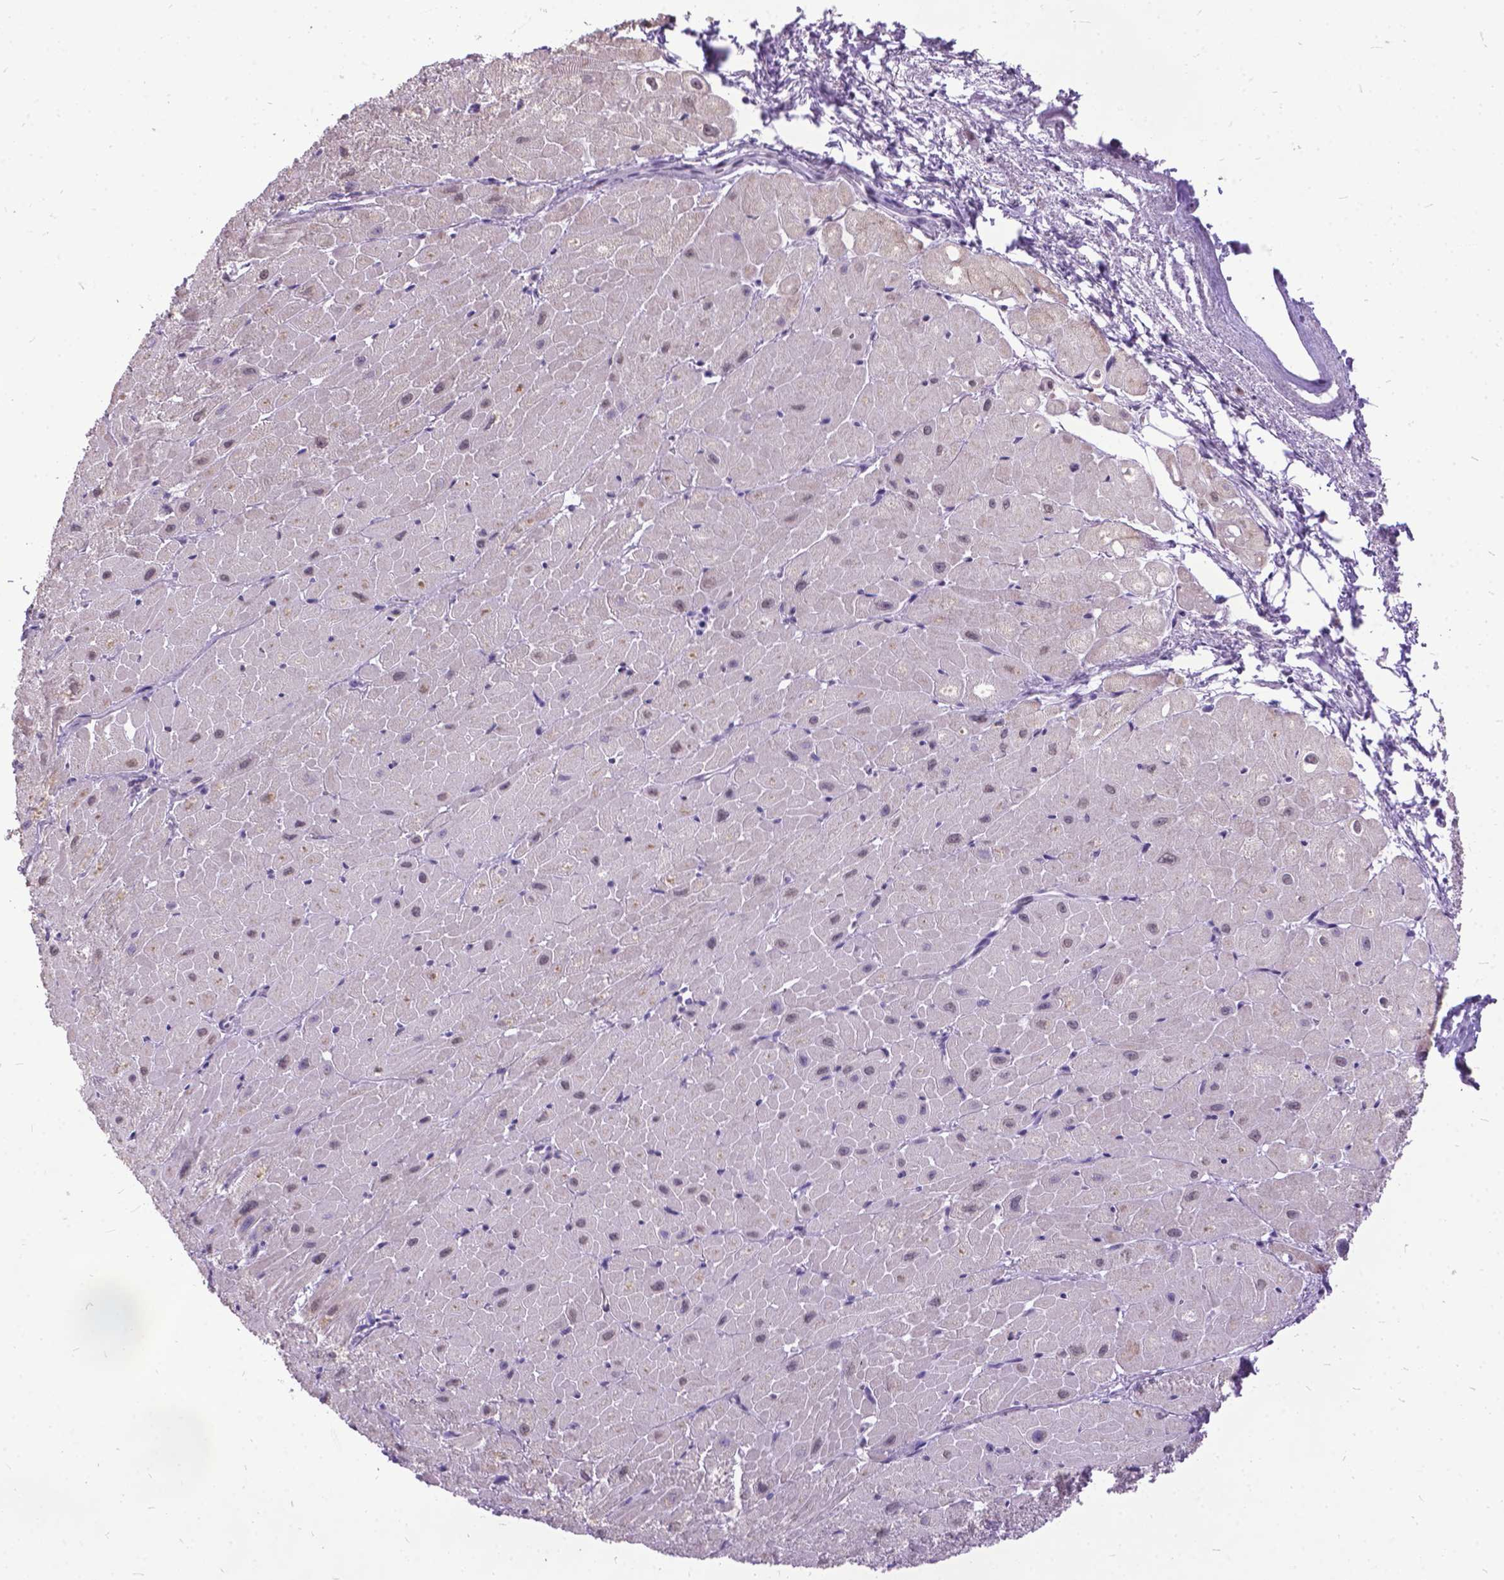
{"staining": {"intensity": "negative", "quantity": "none", "location": "none"}, "tissue": "heart muscle", "cell_type": "Cardiomyocytes", "image_type": "normal", "snomed": [{"axis": "morphology", "description": "Normal tissue, NOS"}, {"axis": "topography", "description": "Heart"}], "caption": "Immunohistochemistry (IHC) micrograph of unremarkable heart muscle stained for a protein (brown), which demonstrates no expression in cardiomyocytes. (IHC, brightfield microscopy, high magnification).", "gene": "MARCHF10", "patient": {"sex": "male", "age": 62}}